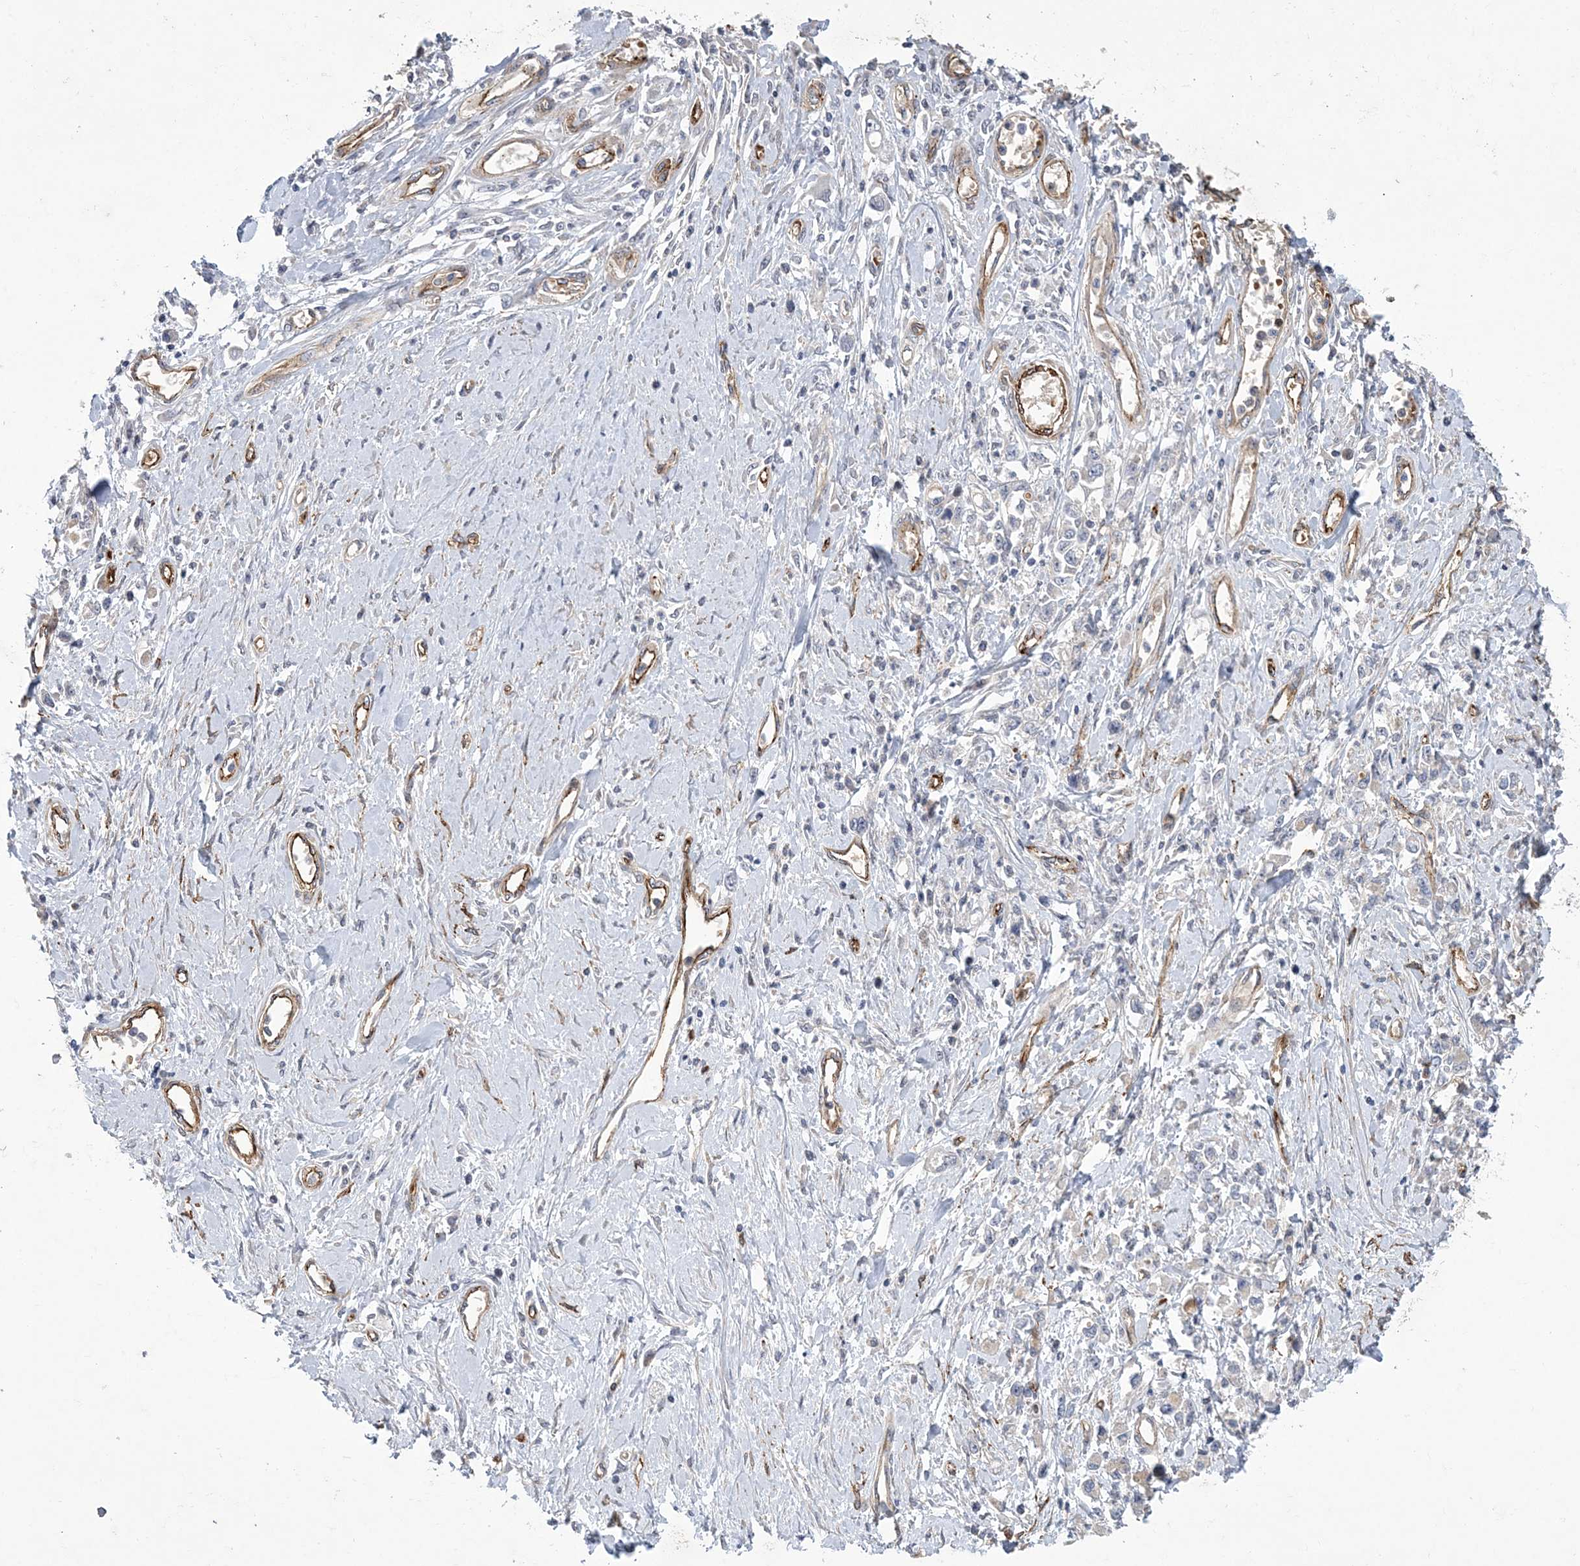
{"staining": {"intensity": "negative", "quantity": "none", "location": "none"}, "tissue": "stomach cancer", "cell_type": "Tumor cells", "image_type": "cancer", "snomed": [{"axis": "morphology", "description": "Adenocarcinoma, NOS"}, {"axis": "topography", "description": "Stomach"}], "caption": "An immunohistochemistry (IHC) photomicrograph of stomach cancer (adenocarcinoma) is shown. There is no staining in tumor cells of stomach cancer (adenocarcinoma).", "gene": "CALN1", "patient": {"sex": "female", "age": 76}}